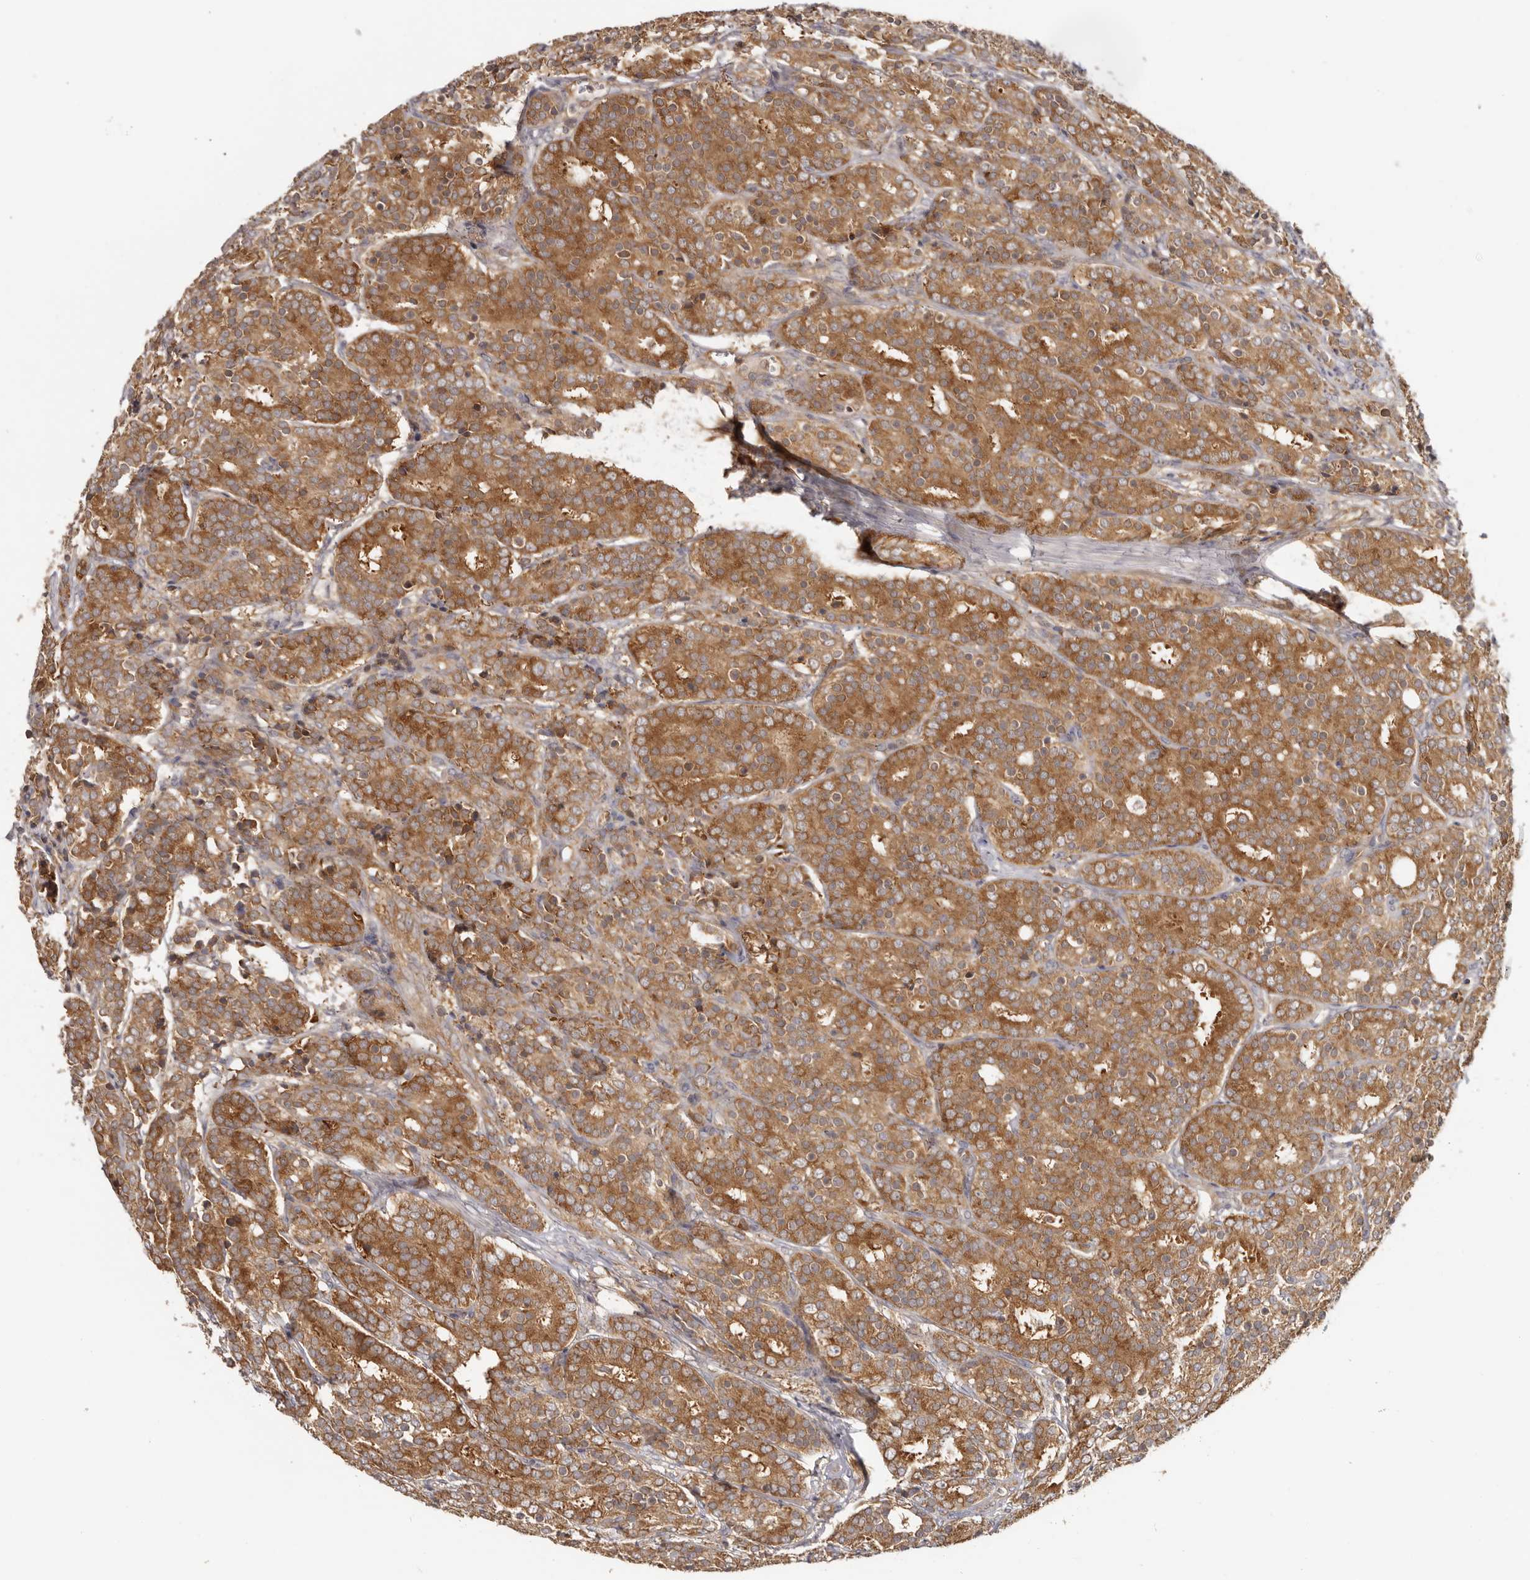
{"staining": {"intensity": "strong", "quantity": ">75%", "location": "cytoplasmic/membranous"}, "tissue": "prostate cancer", "cell_type": "Tumor cells", "image_type": "cancer", "snomed": [{"axis": "morphology", "description": "Adenocarcinoma, High grade"}, {"axis": "topography", "description": "Prostate"}], "caption": "The photomicrograph displays staining of prostate cancer, revealing strong cytoplasmic/membranous protein expression (brown color) within tumor cells.", "gene": "EEF1E1", "patient": {"sex": "male", "age": 62}}